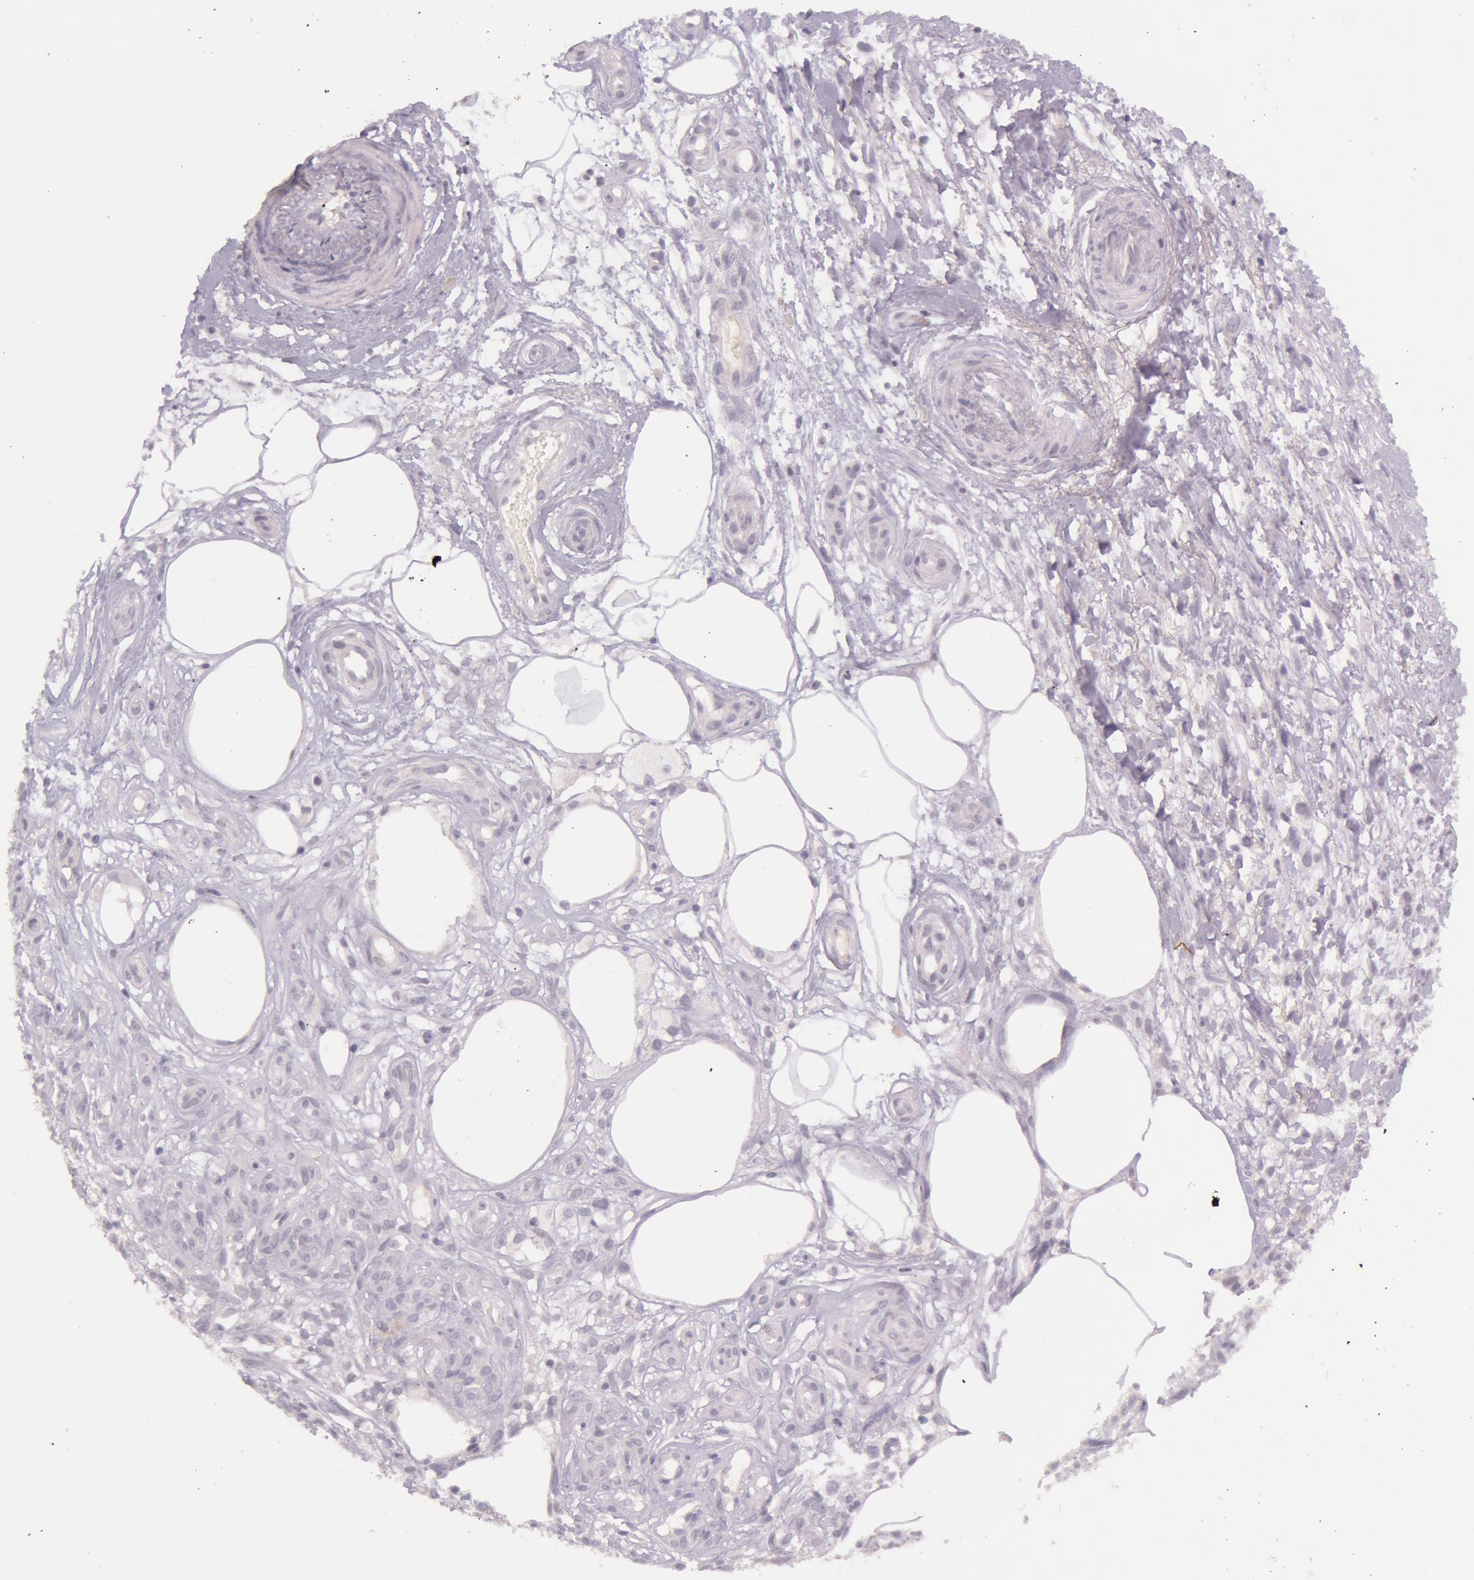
{"staining": {"intensity": "negative", "quantity": "none", "location": "none"}, "tissue": "melanoma", "cell_type": "Tumor cells", "image_type": "cancer", "snomed": [{"axis": "morphology", "description": "Malignant melanoma, NOS"}, {"axis": "topography", "description": "Skin"}], "caption": "DAB immunohistochemical staining of human malignant melanoma demonstrates no significant expression in tumor cells. (Brightfield microscopy of DAB immunohistochemistry at high magnification).", "gene": "MXRA5", "patient": {"sex": "female", "age": 85}}